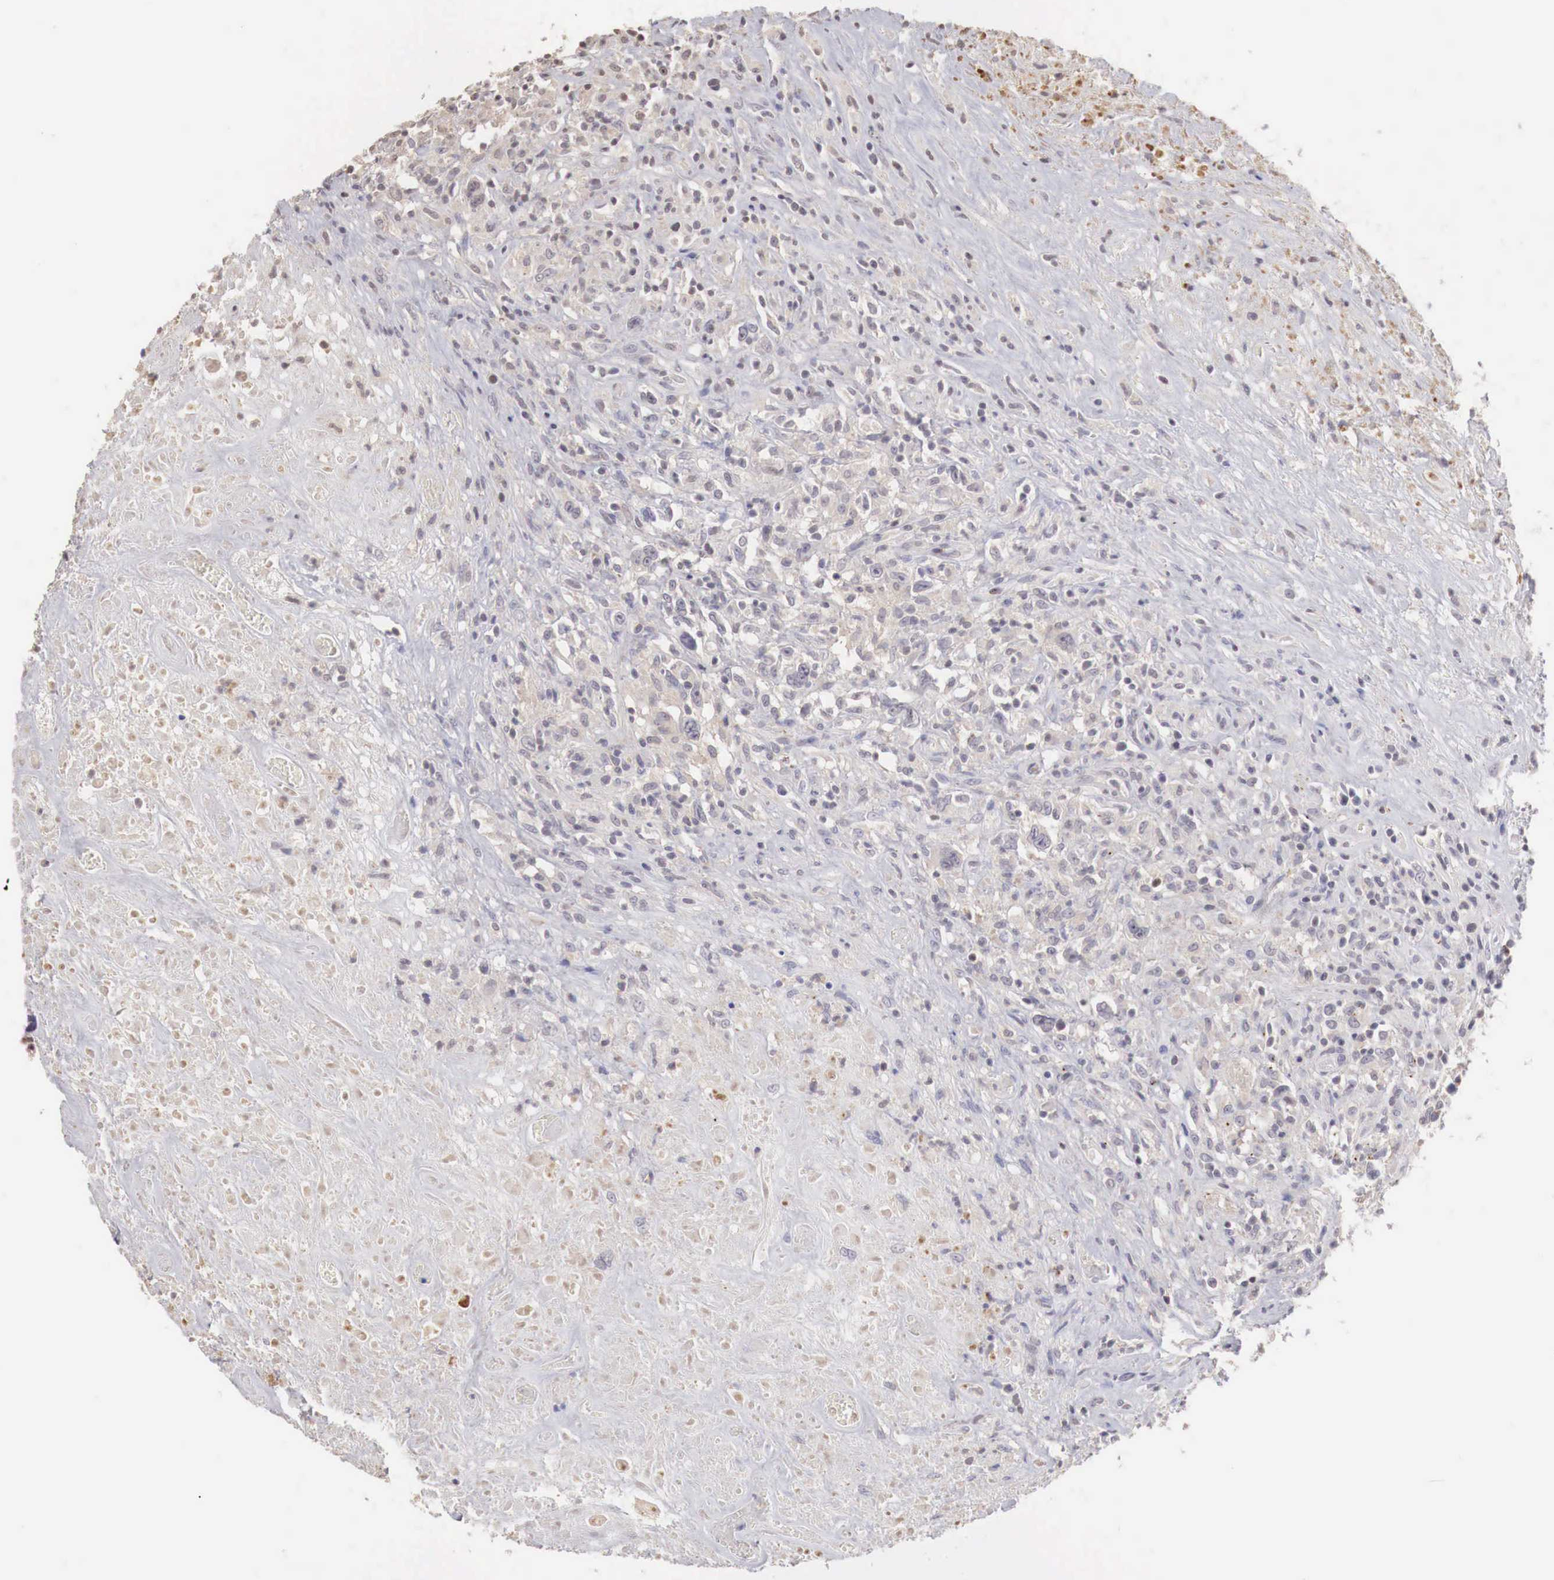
{"staining": {"intensity": "negative", "quantity": "none", "location": "none"}, "tissue": "lymphoma", "cell_type": "Tumor cells", "image_type": "cancer", "snomed": [{"axis": "morphology", "description": "Hodgkin's disease, NOS"}, {"axis": "topography", "description": "Lymph node"}], "caption": "This is a micrograph of immunohistochemistry staining of Hodgkin's disease, which shows no positivity in tumor cells.", "gene": "TBC1D9", "patient": {"sex": "male", "age": 46}}